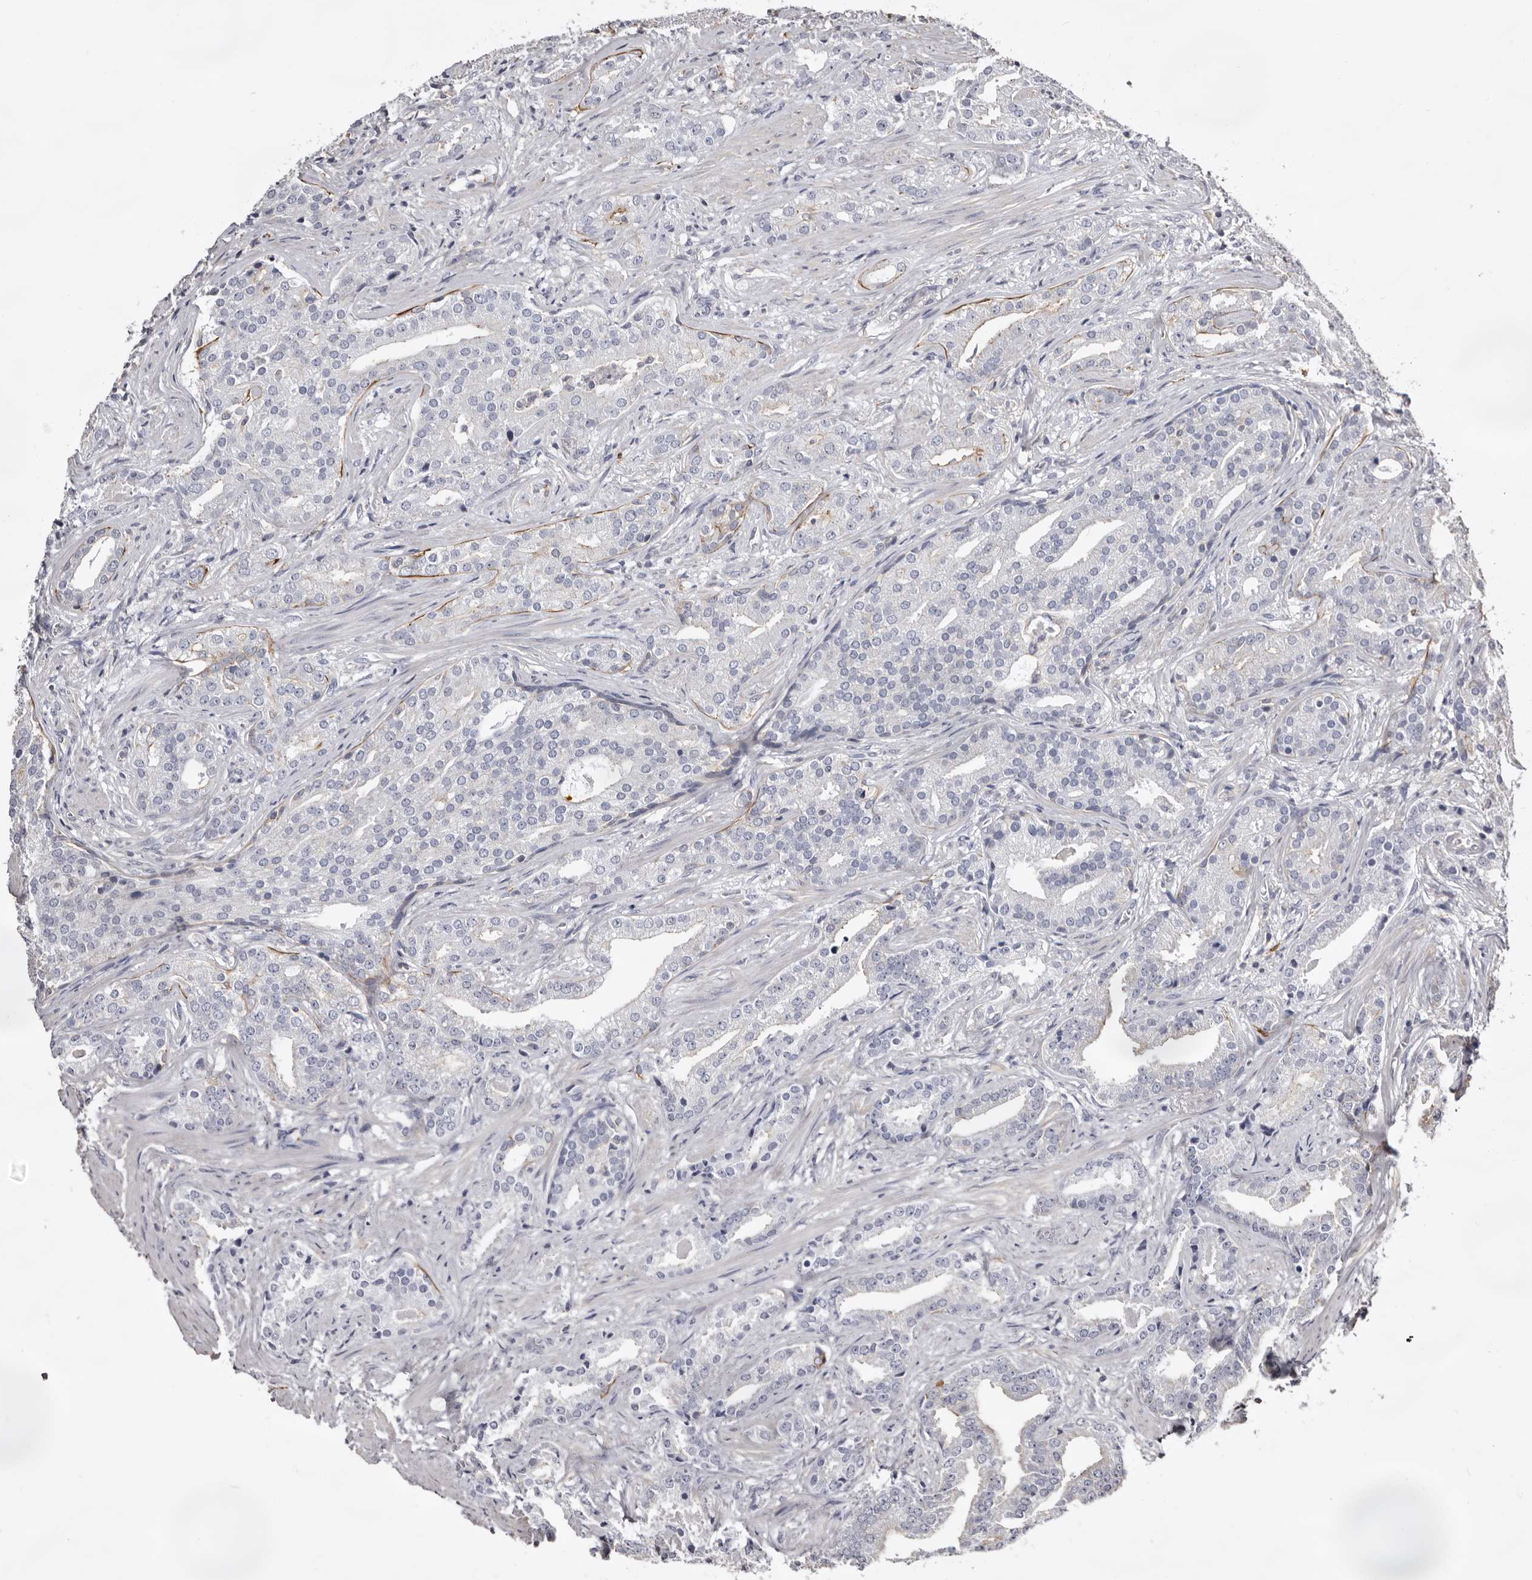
{"staining": {"intensity": "negative", "quantity": "none", "location": "none"}, "tissue": "prostate cancer", "cell_type": "Tumor cells", "image_type": "cancer", "snomed": [{"axis": "morphology", "description": "Adenocarcinoma, Low grade"}, {"axis": "topography", "description": "Prostate"}], "caption": "Human prostate cancer stained for a protein using IHC reveals no positivity in tumor cells.", "gene": "LAD1", "patient": {"sex": "male", "age": 67}}